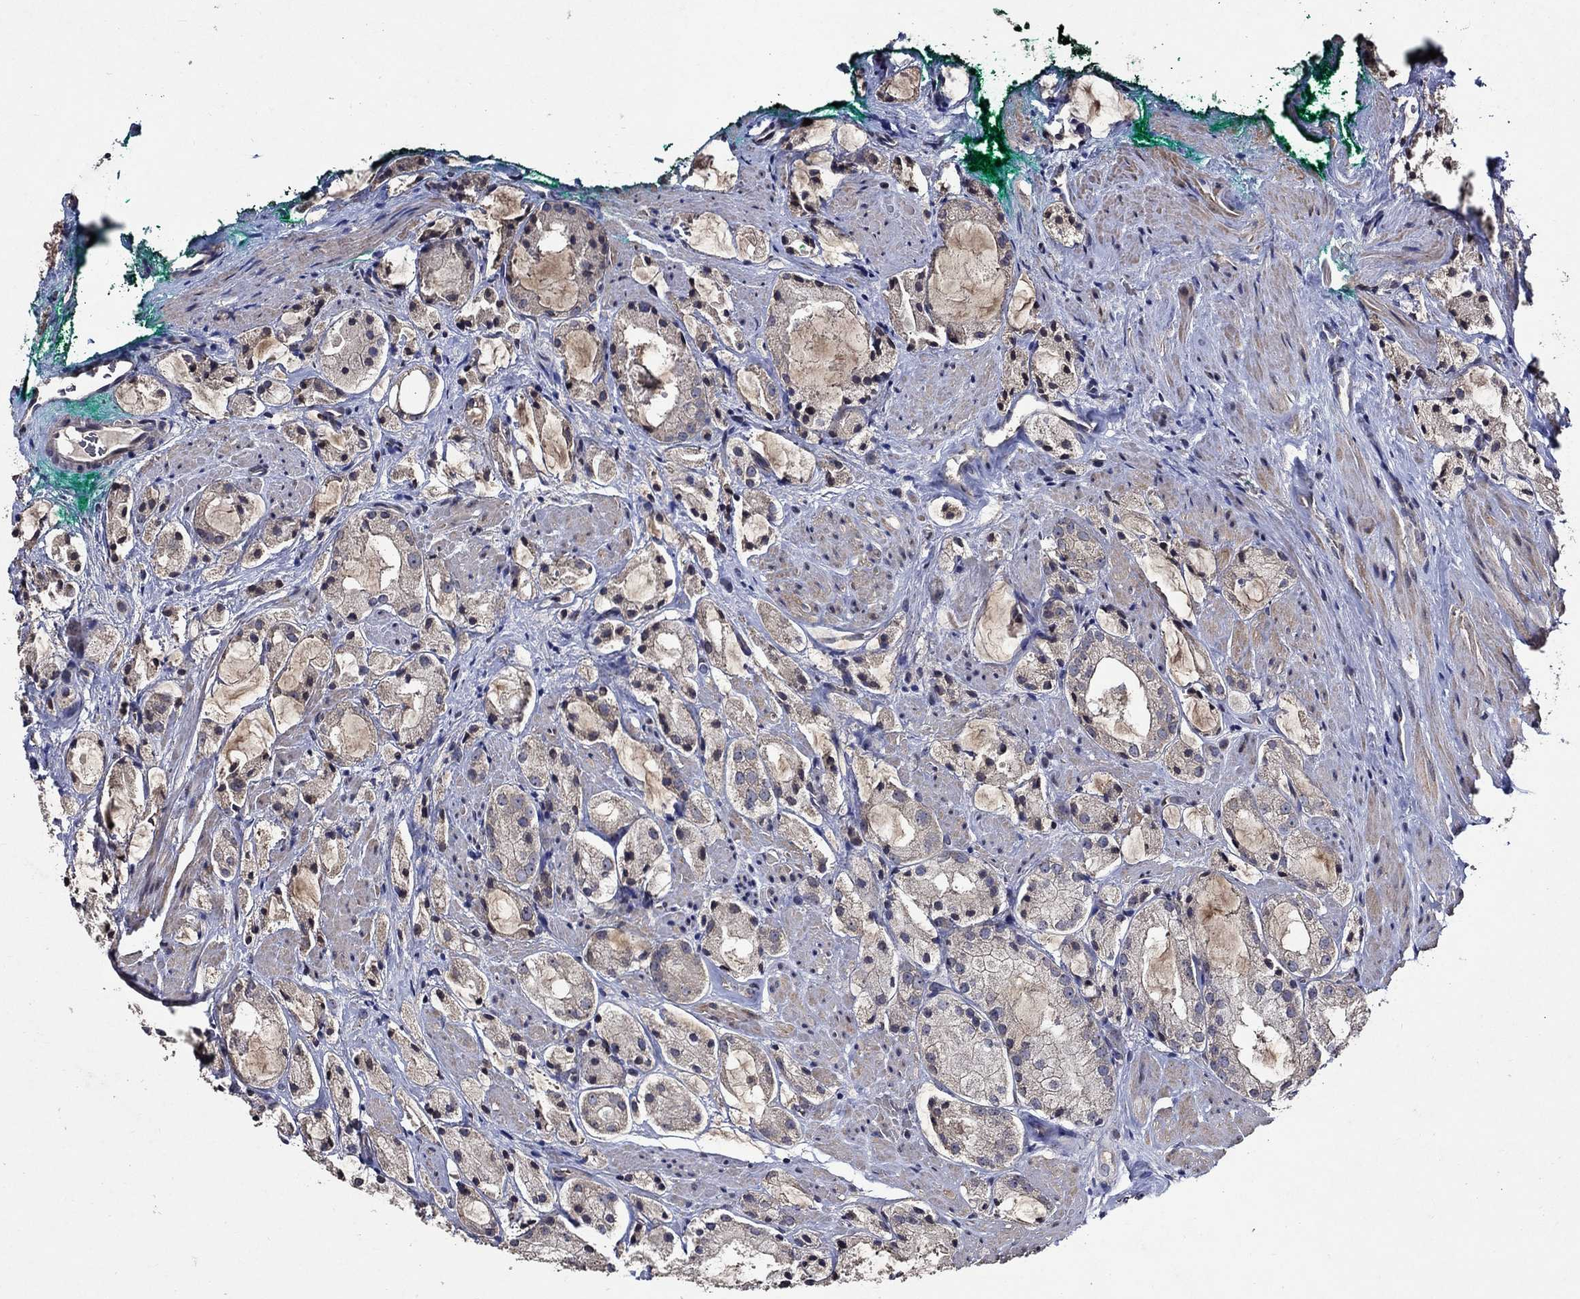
{"staining": {"intensity": "weak", "quantity": "<25%", "location": "cytoplasmic/membranous"}, "tissue": "prostate cancer", "cell_type": "Tumor cells", "image_type": "cancer", "snomed": [{"axis": "morphology", "description": "Adenocarcinoma, NOS"}, {"axis": "morphology", "description": "Adenocarcinoma, High grade"}, {"axis": "topography", "description": "Prostate"}], "caption": "Tumor cells show no significant positivity in adenocarcinoma (prostate).", "gene": "HAP1", "patient": {"sex": "male", "age": 64}}